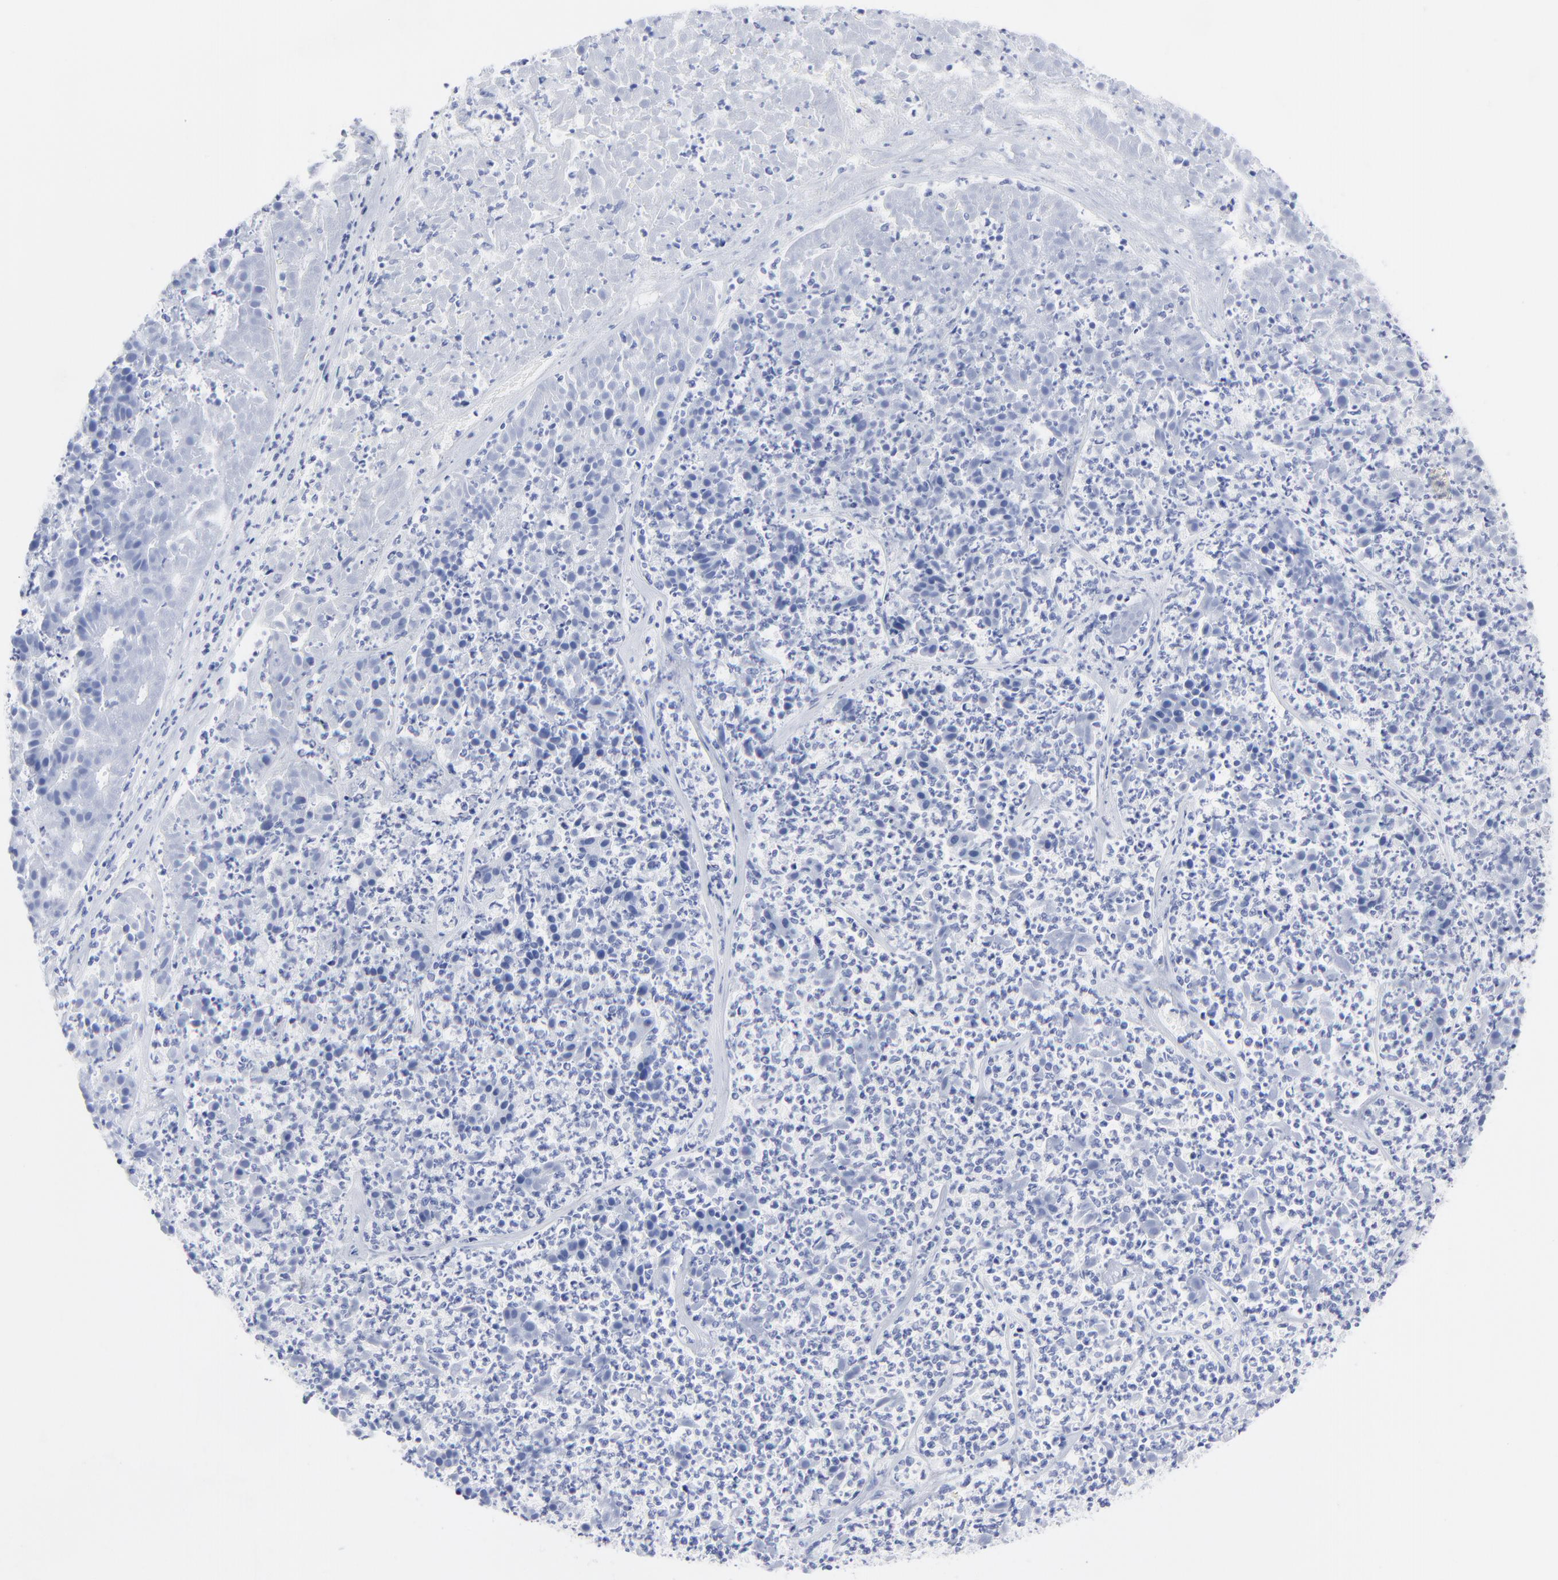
{"staining": {"intensity": "negative", "quantity": "none", "location": "none"}, "tissue": "pancreatic cancer", "cell_type": "Tumor cells", "image_type": "cancer", "snomed": [{"axis": "morphology", "description": "Adenocarcinoma, NOS"}, {"axis": "topography", "description": "Pancreas"}], "caption": "A high-resolution image shows immunohistochemistry staining of adenocarcinoma (pancreatic), which displays no significant staining in tumor cells.", "gene": "CNTN3", "patient": {"sex": "male", "age": 50}}